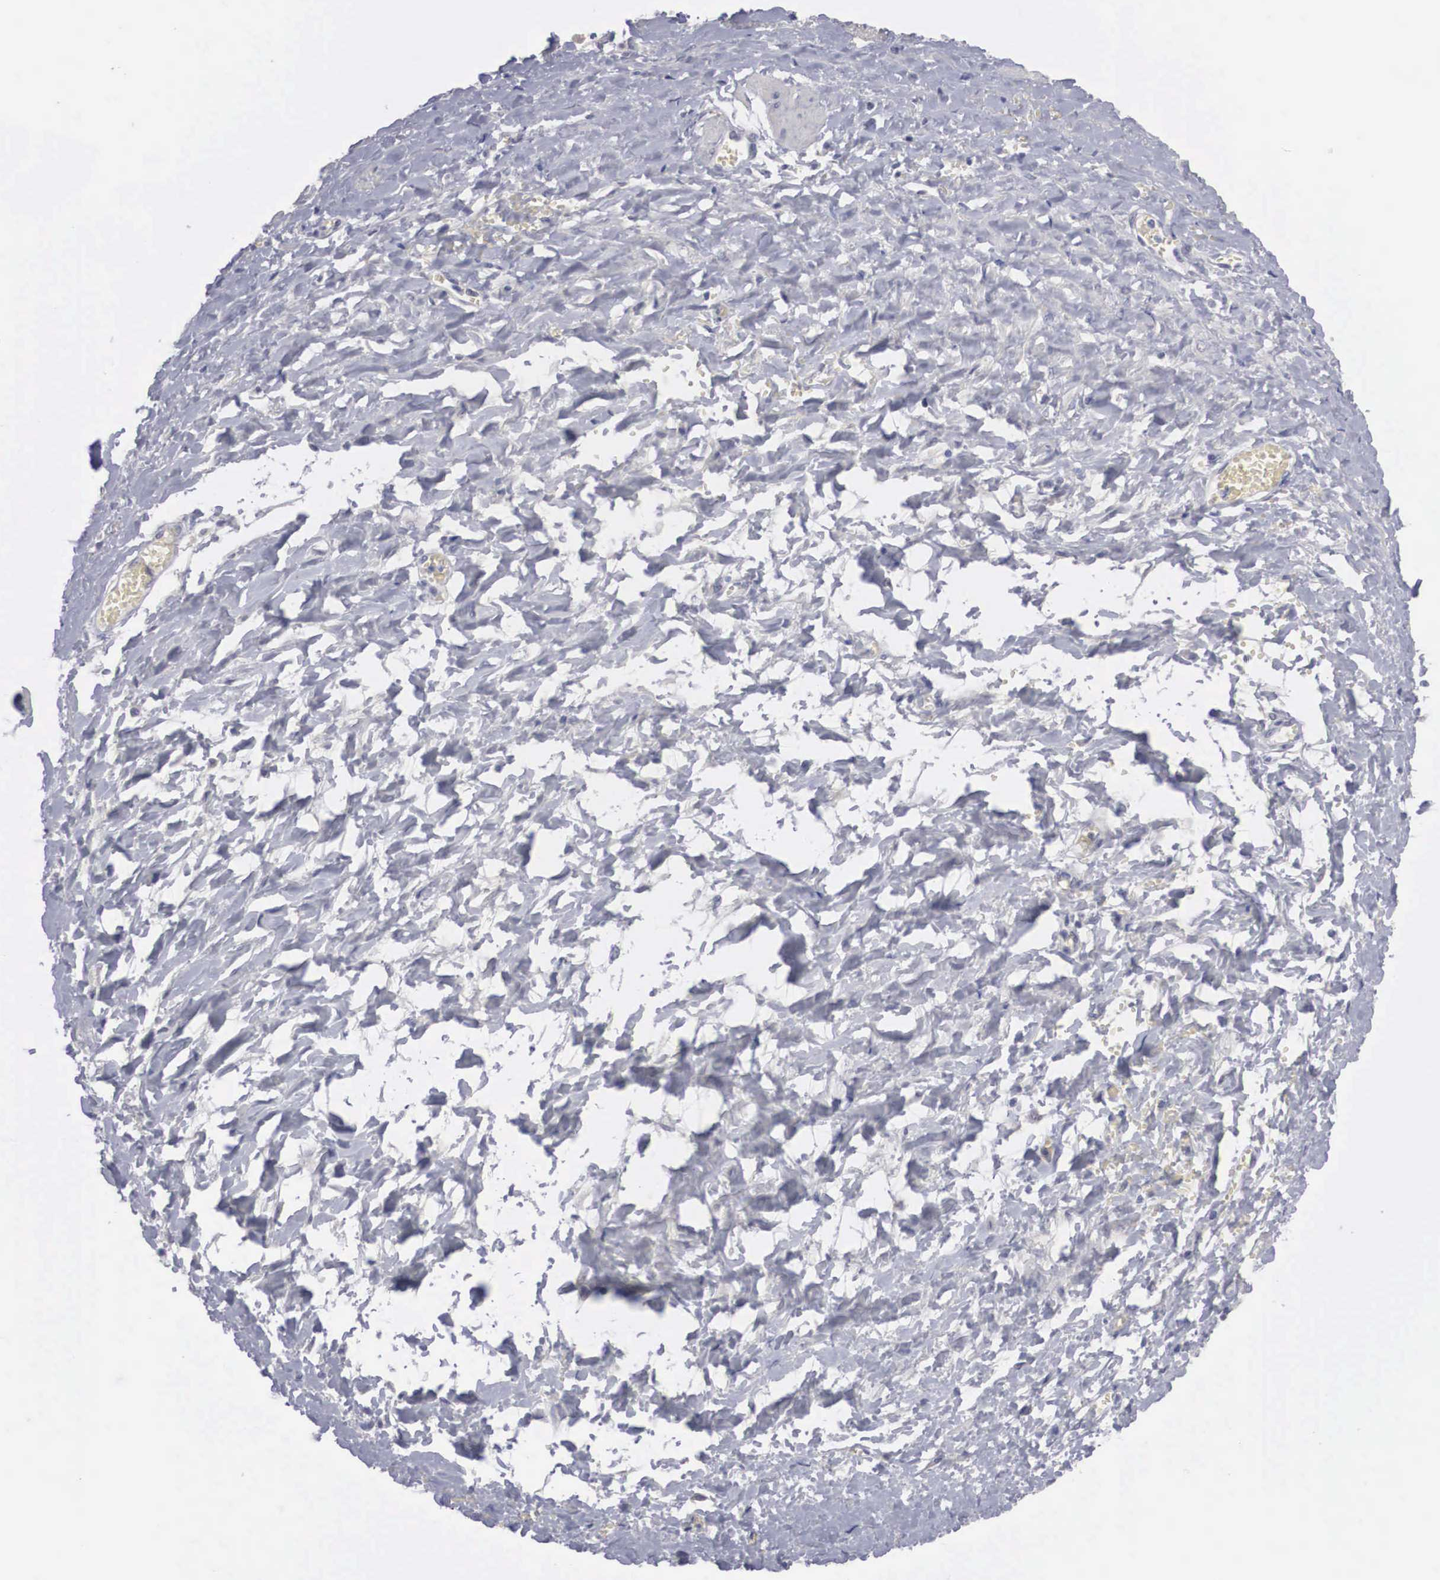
{"staining": {"intensity": "negative", "quantity": "none", "location": "none"}, "tissue": "smooth muscle", "cell_type": "Smooth muscle cells", "image_type": "normal", "snomed": [{"axis": "morphology", "description": "Normal tissue, NOS"}, {"axis": "topography", "description": "Uterus"}], "caption": "The immunohistochemistry photomicrograph has no significant positivity in smooth muscle cells of smooth muscle.", "gene": "WDR89", "patient": {"sex": "female", "age": 56}}